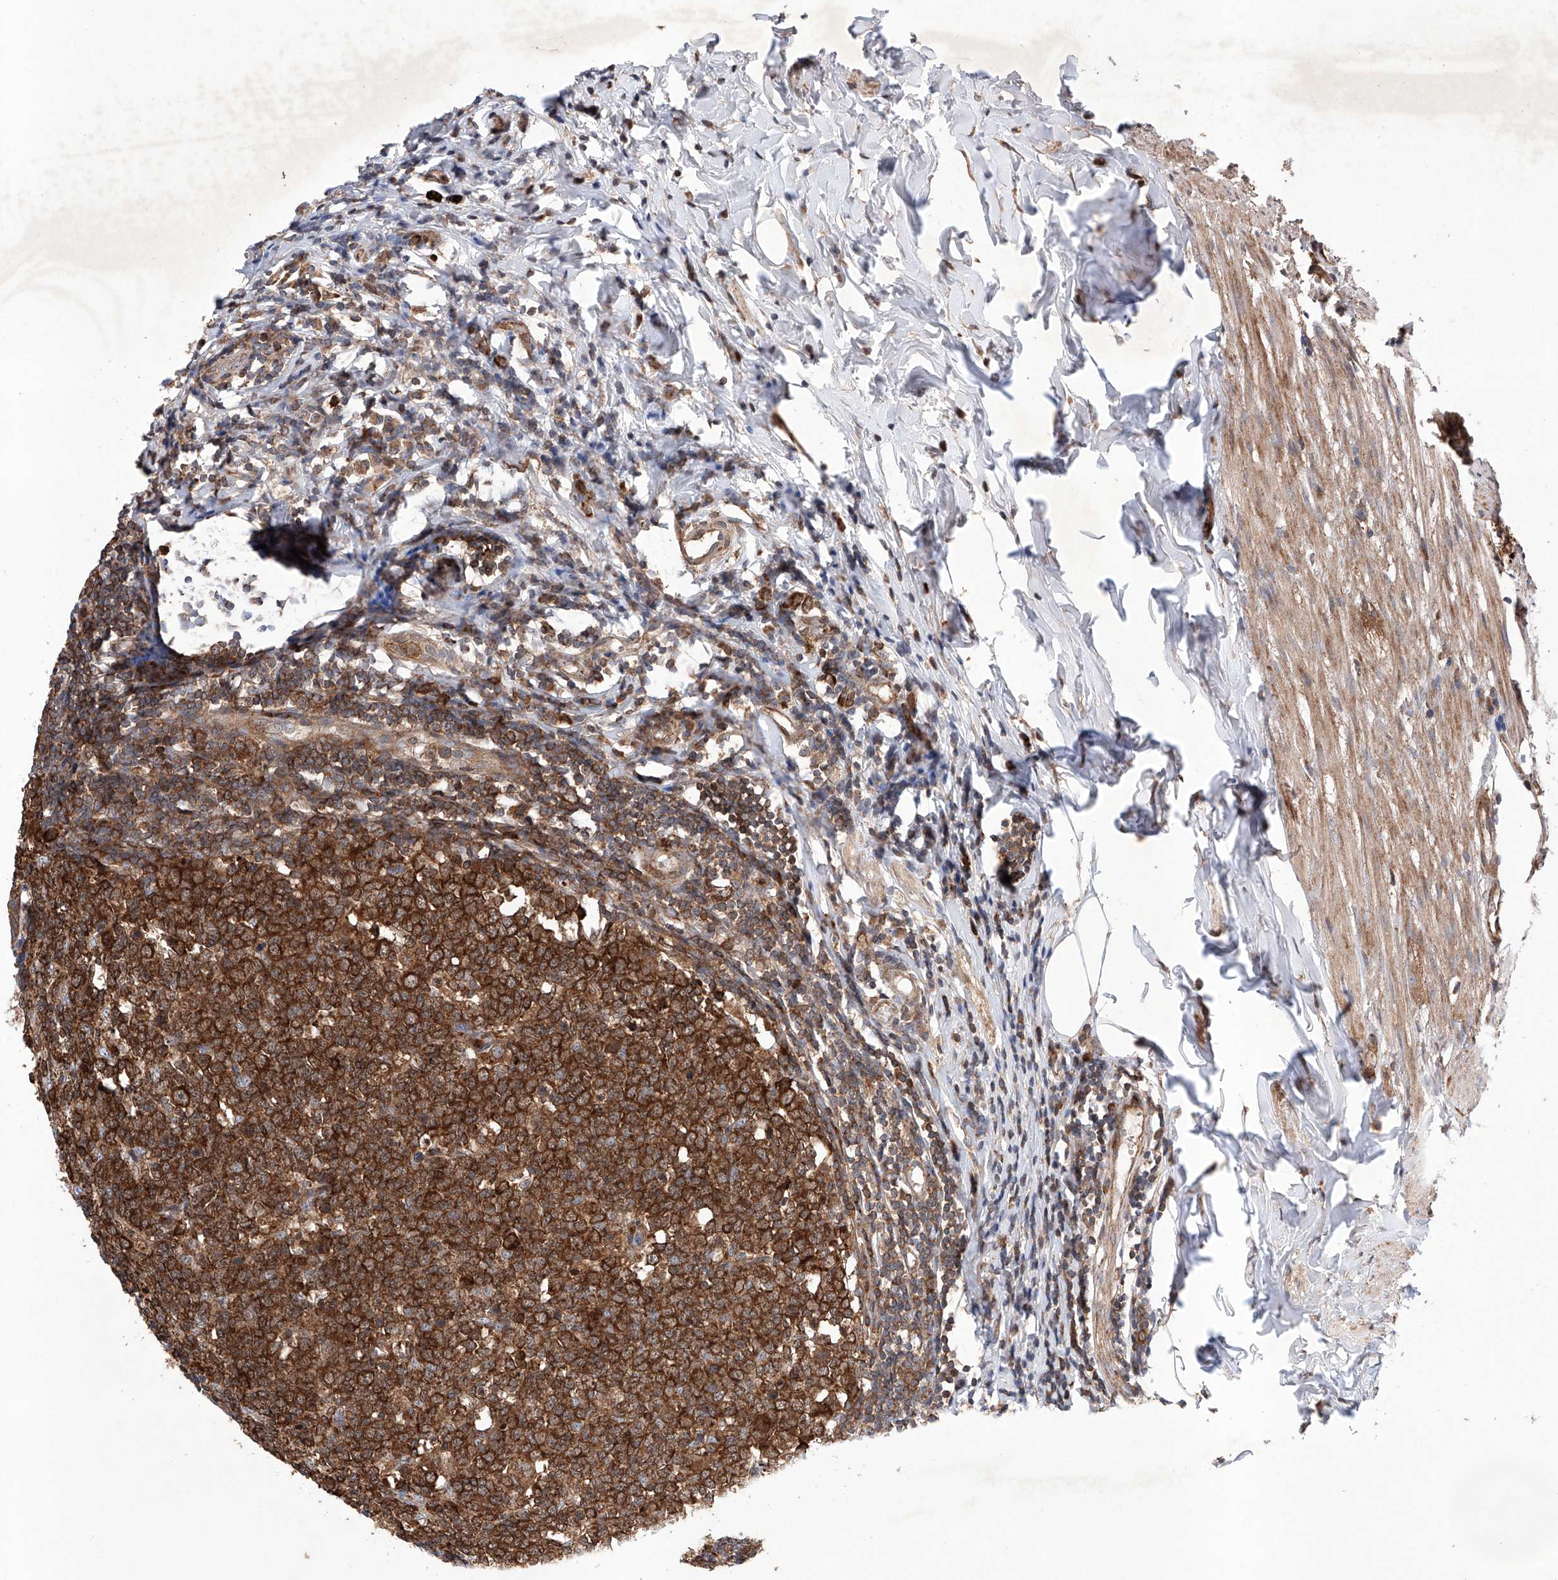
{"staining": {"intensity": "strong", "quantity": ">75%", "location": "cytoplasmic/membranous"}, "tissue": "appendix", "cell_type": "Glandular cells", "image_type": "normal", "snomed": [{"axis": "morphology", "description": "Normal tissue, NOS"}, {"axis": "topography", "description": "Appendix"}], "caption": "A photomicrograph of appendix stained for a protein reveals strong cytoplasmic/membranous brown staining in glandular cells.", "gene": "TIMM23", "patient": {"sex": "female", "age": 54}}